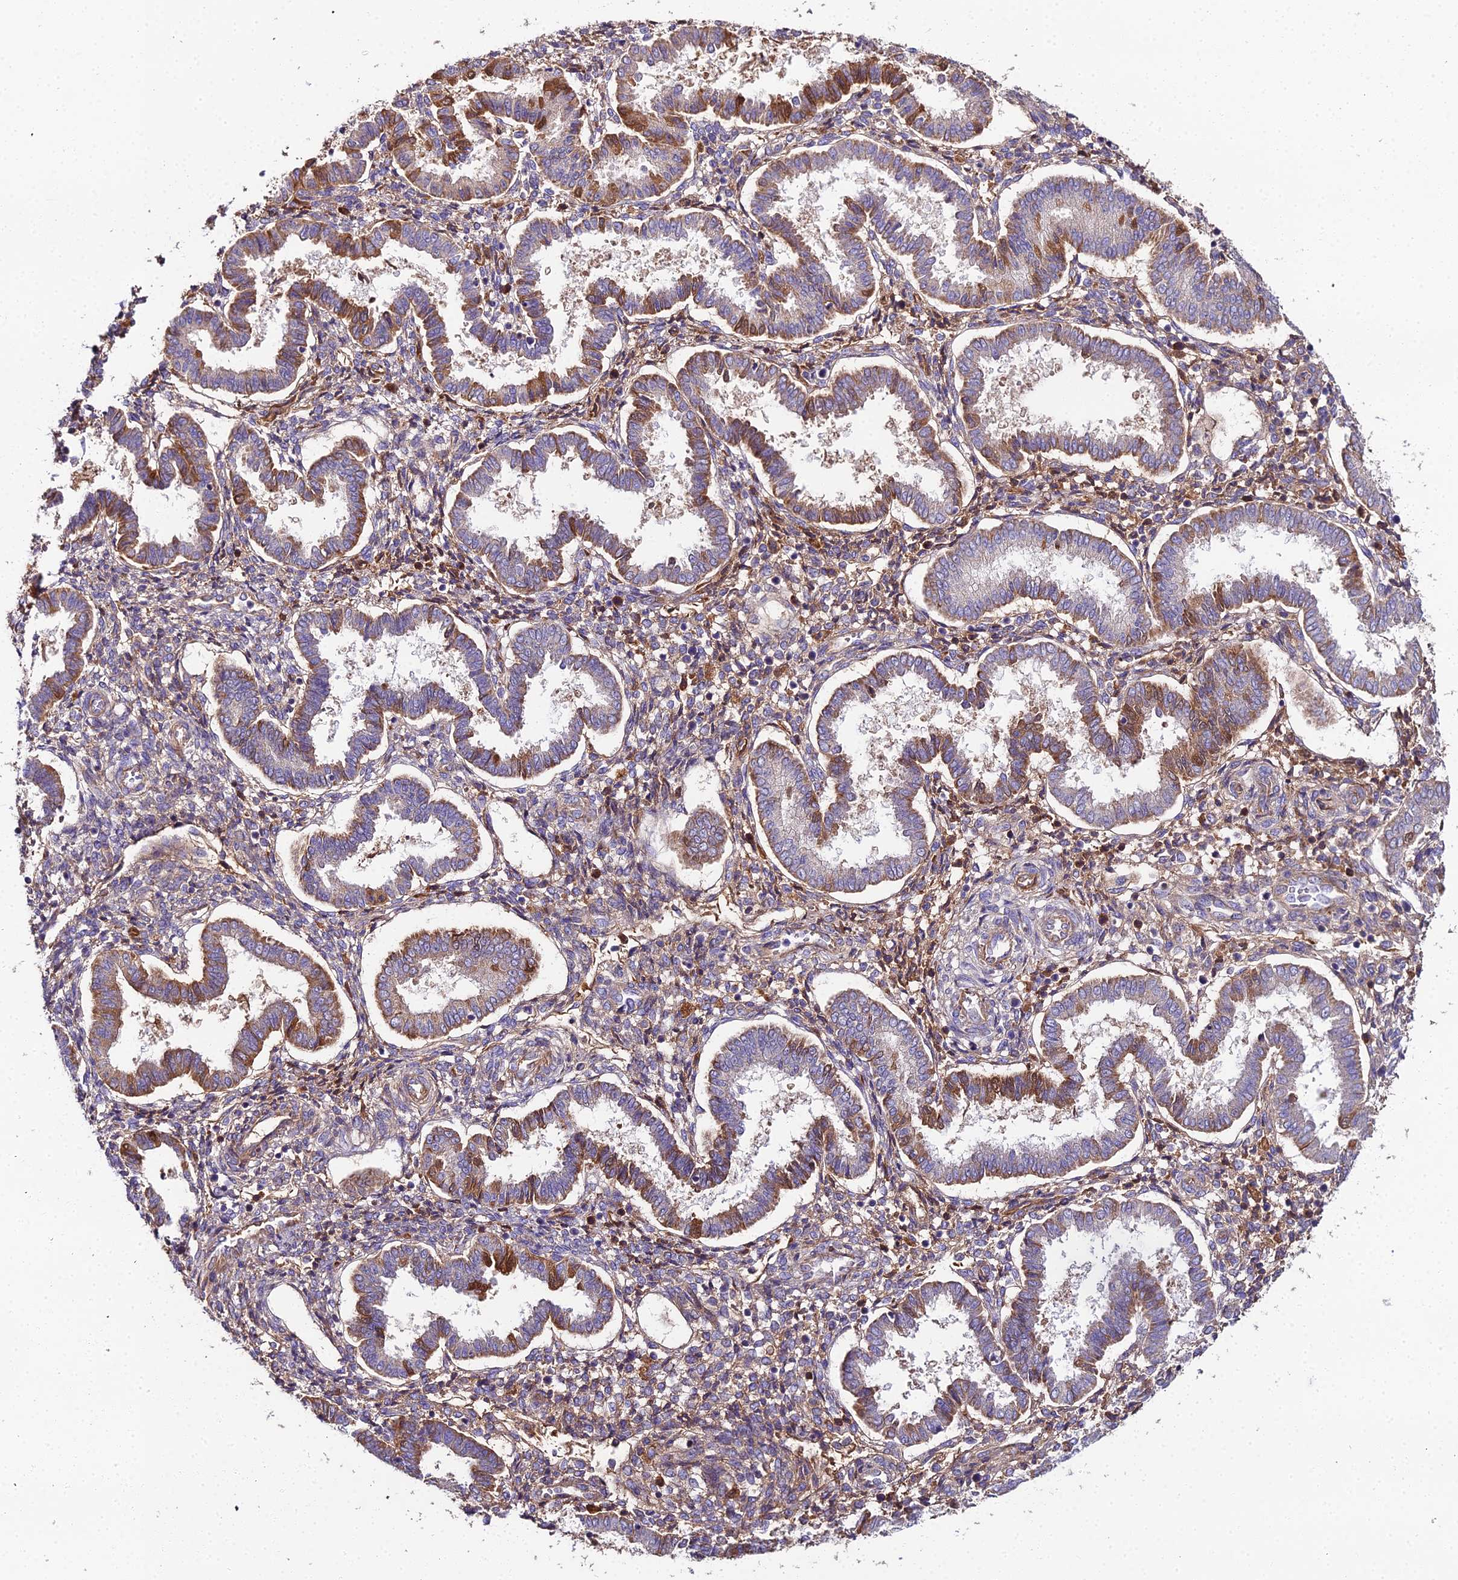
{"staining": {"intensity": "moderate", "quantity": "<25%", "location": "cytoplasmic/membranous"}, "tissue": "endometrium", "cell_type": "Cells in endometrial stroma", "image_type": "normal", "snomed": [{"axis": "morphology", "description": "Normal tissue, NOS"}, {"axis": "topography", "description": "Endometrium"}], "caption": "Endometrium stained with DAB (3,3'-diaminobenzidine) immunohistochemistry reveals low levels of moderate cytoplasmic/membranous expression in about <25% of cells in endometrial stroma.", "gene": "BEX4", "patient": {"sex": "female", "age": 24}}